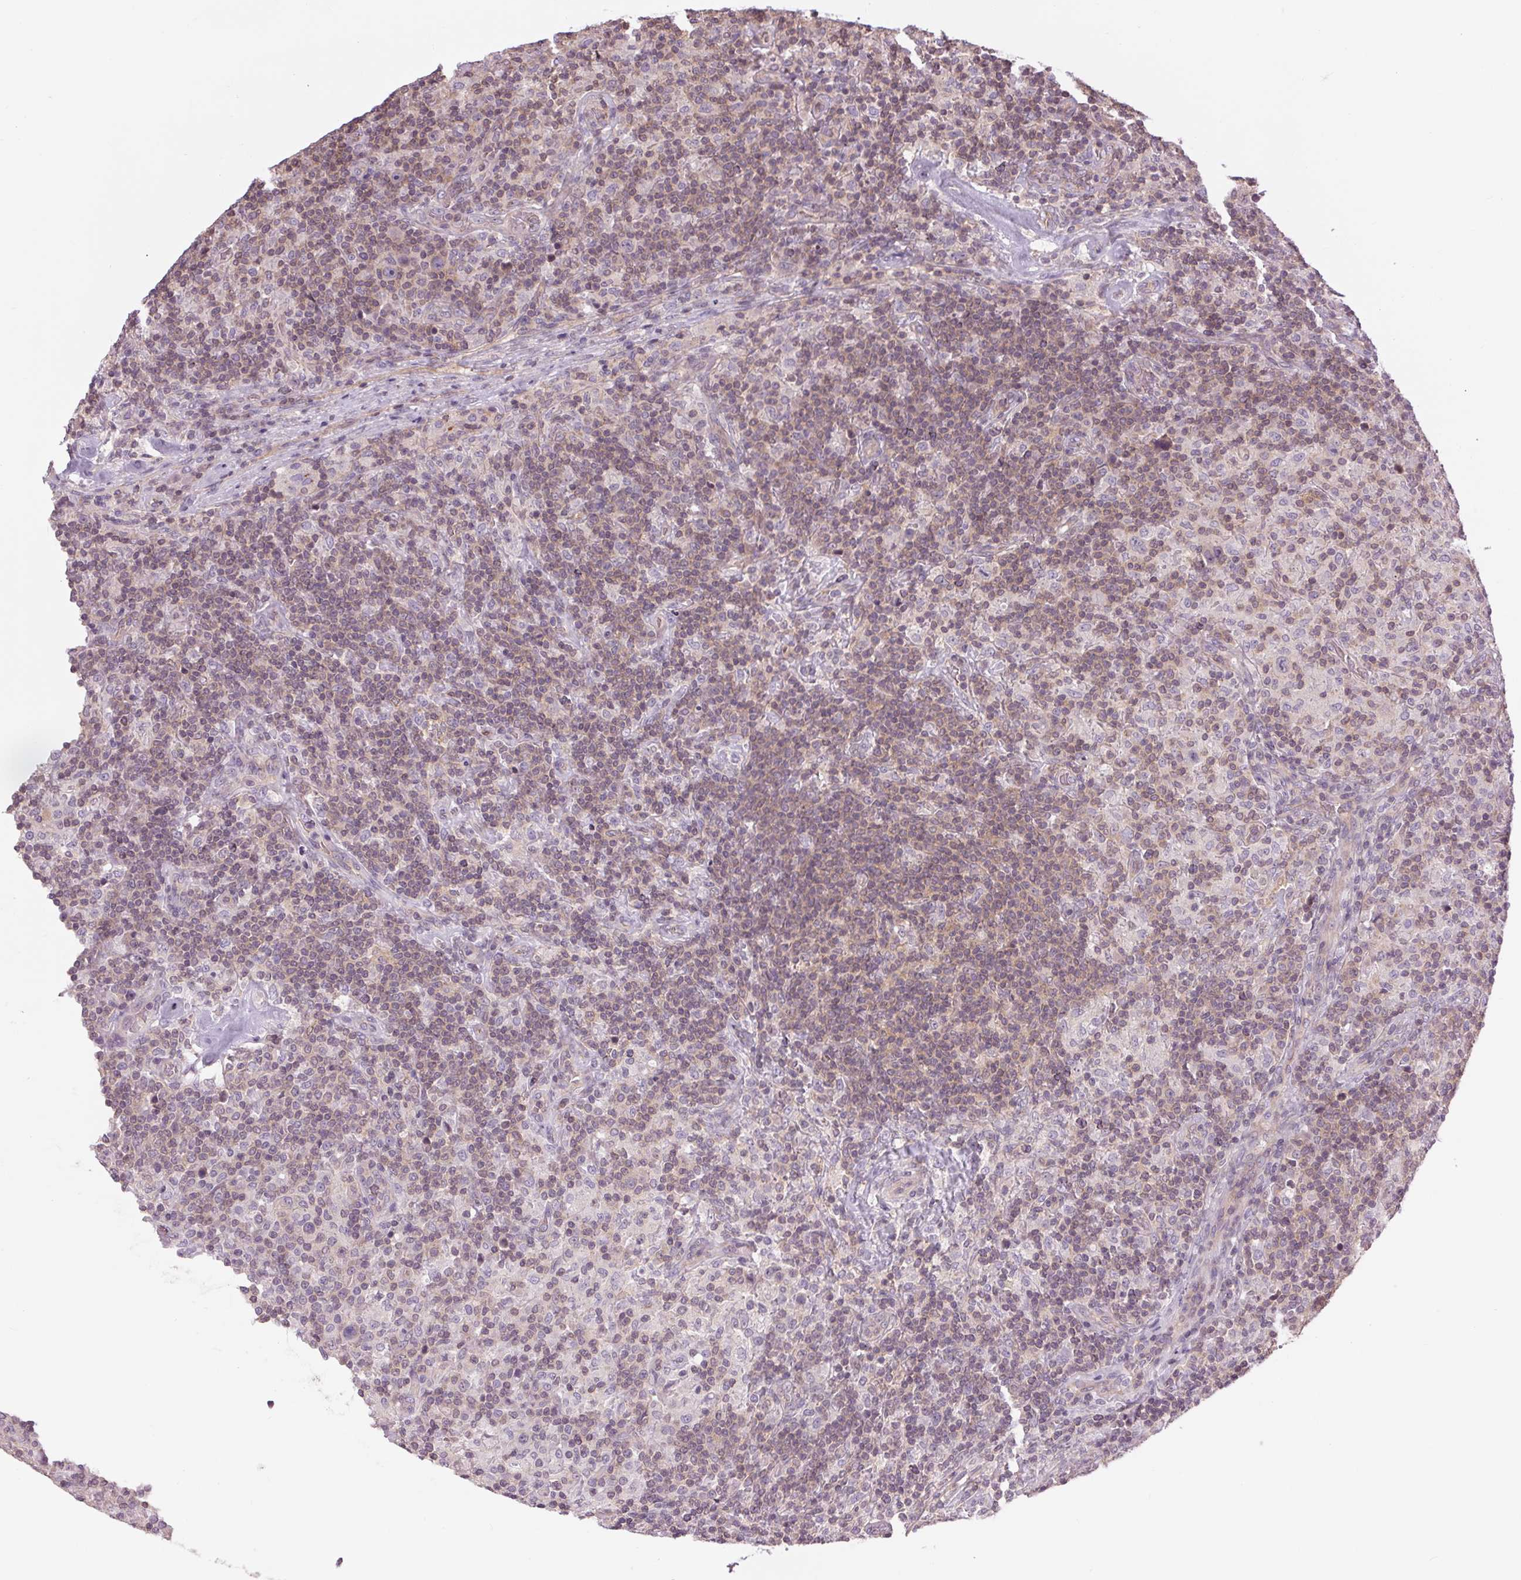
{"staining": {"intensity": "negative", "quantity": "none", "location": "none"}, "tissue": "lymphoma", "cell_type": "Tumor cells", "image_type": "cancer", "snomed": [{"axis": "morphology", "description": "Hodgkin's disease, NOS"}, {"axis": "topography", "description": "Lymph node"}], "caption": "Immunohistochemical staining of Hodgkin's disease exhibits no significant staining in tumor cells. (Immunohistochemistry (ihc), brightfield microscopy, high magnification).", "gene": "SH3RF2", "patient": {"sex": "male", "age": 70}}